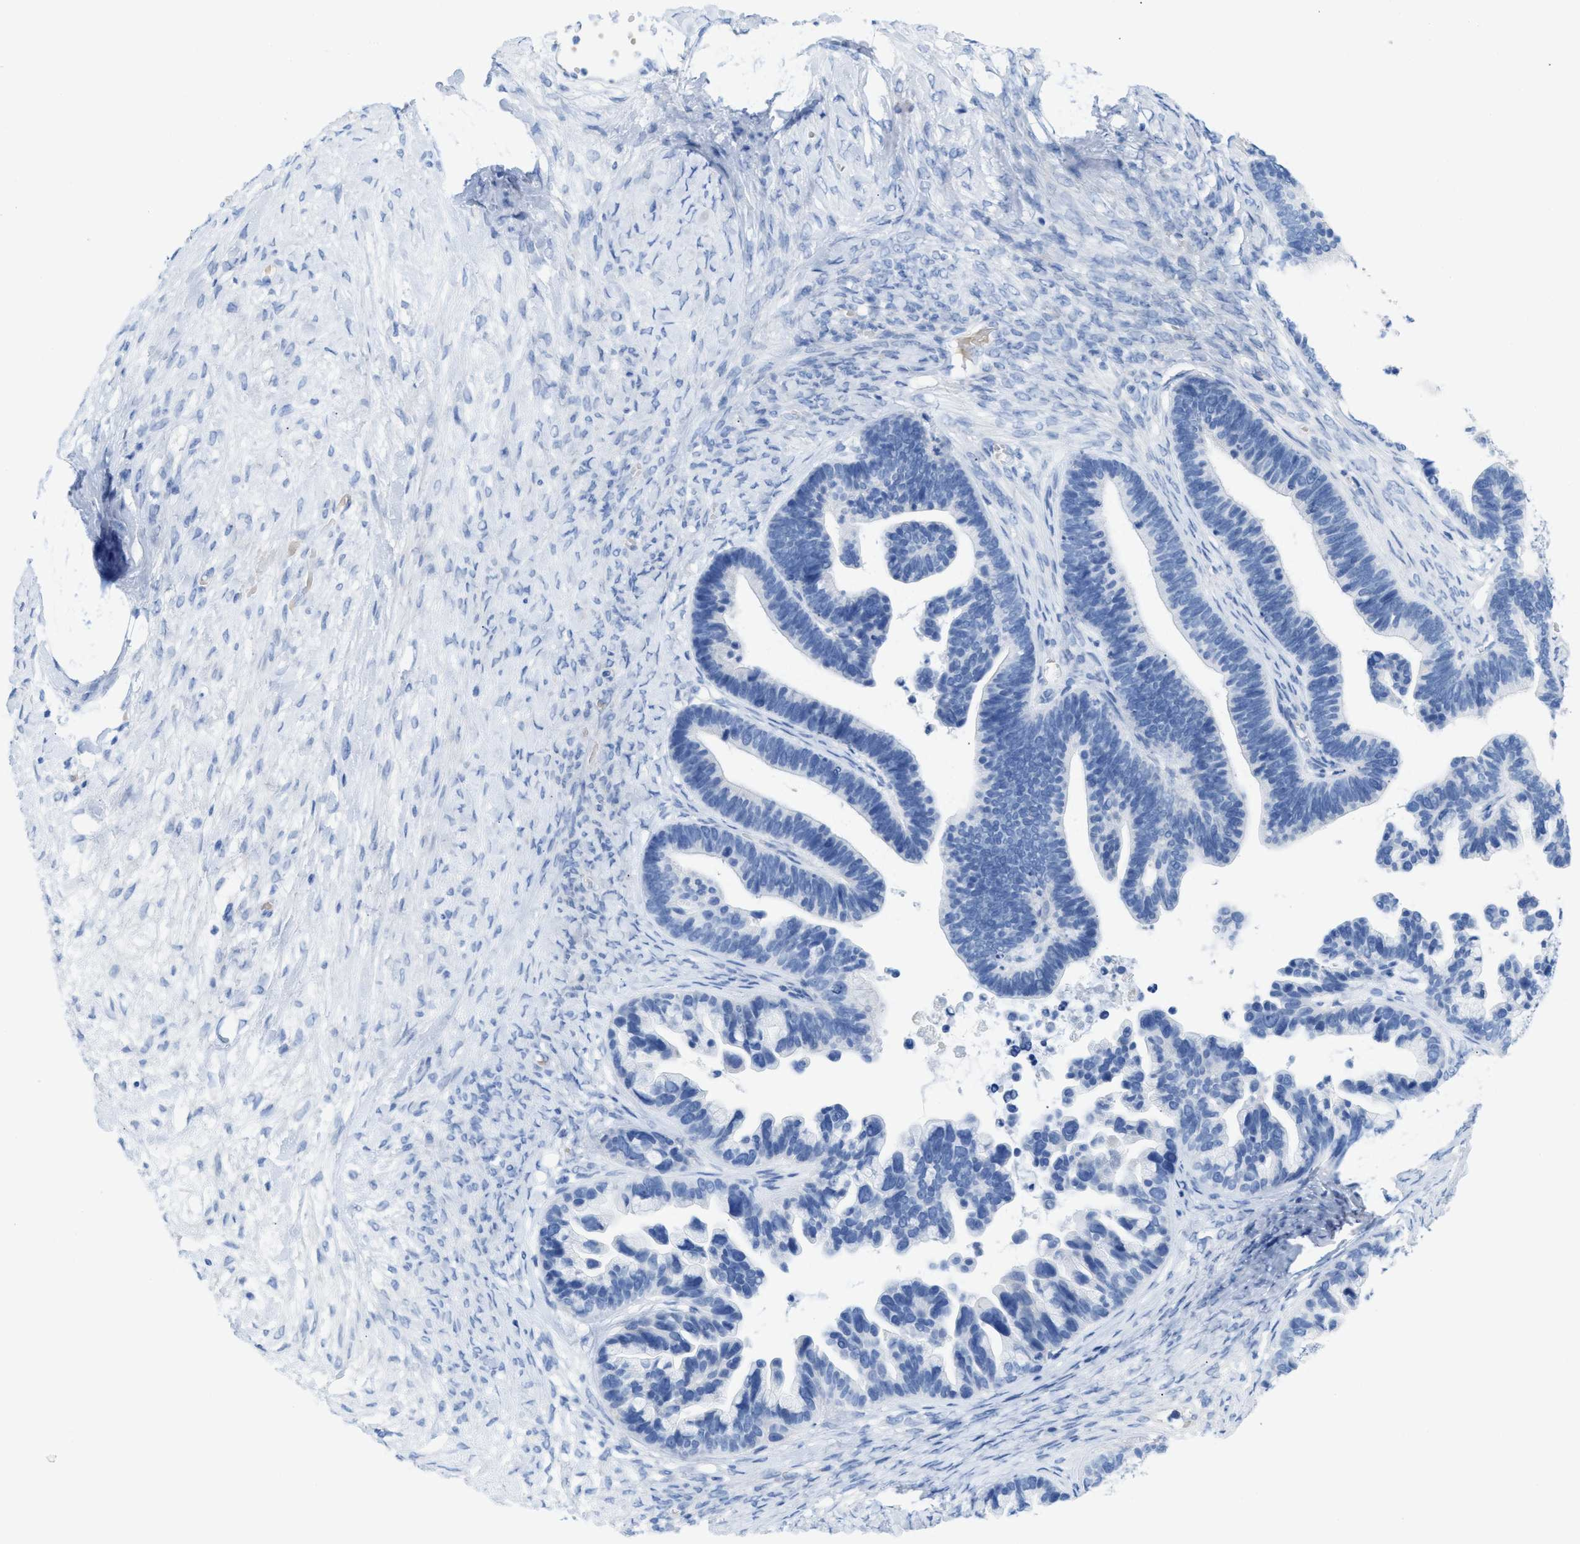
{"staining": {"intensity": "negative", "quantity": "none", "location": "none"}, "tissue": "ovarian cancer", "cell_type": "Tumor cells", "image_type": "cancer", "snomed": [{"axis": "morphology", "description": "Cystadenocarcinoma, serous, NOS"}, {"axis": "topography", "description": "Ovary"}], "caption": "High magnification brightfield microscopy of ovarian cancer stained with DAB (3,3'-diaminobenzidine) (brown) and counterstained with hematoxylin (blue): tumor cells show no significant staining.", "gene": "ANKFN1", "patient": {"sex": "female", "age": 56}}